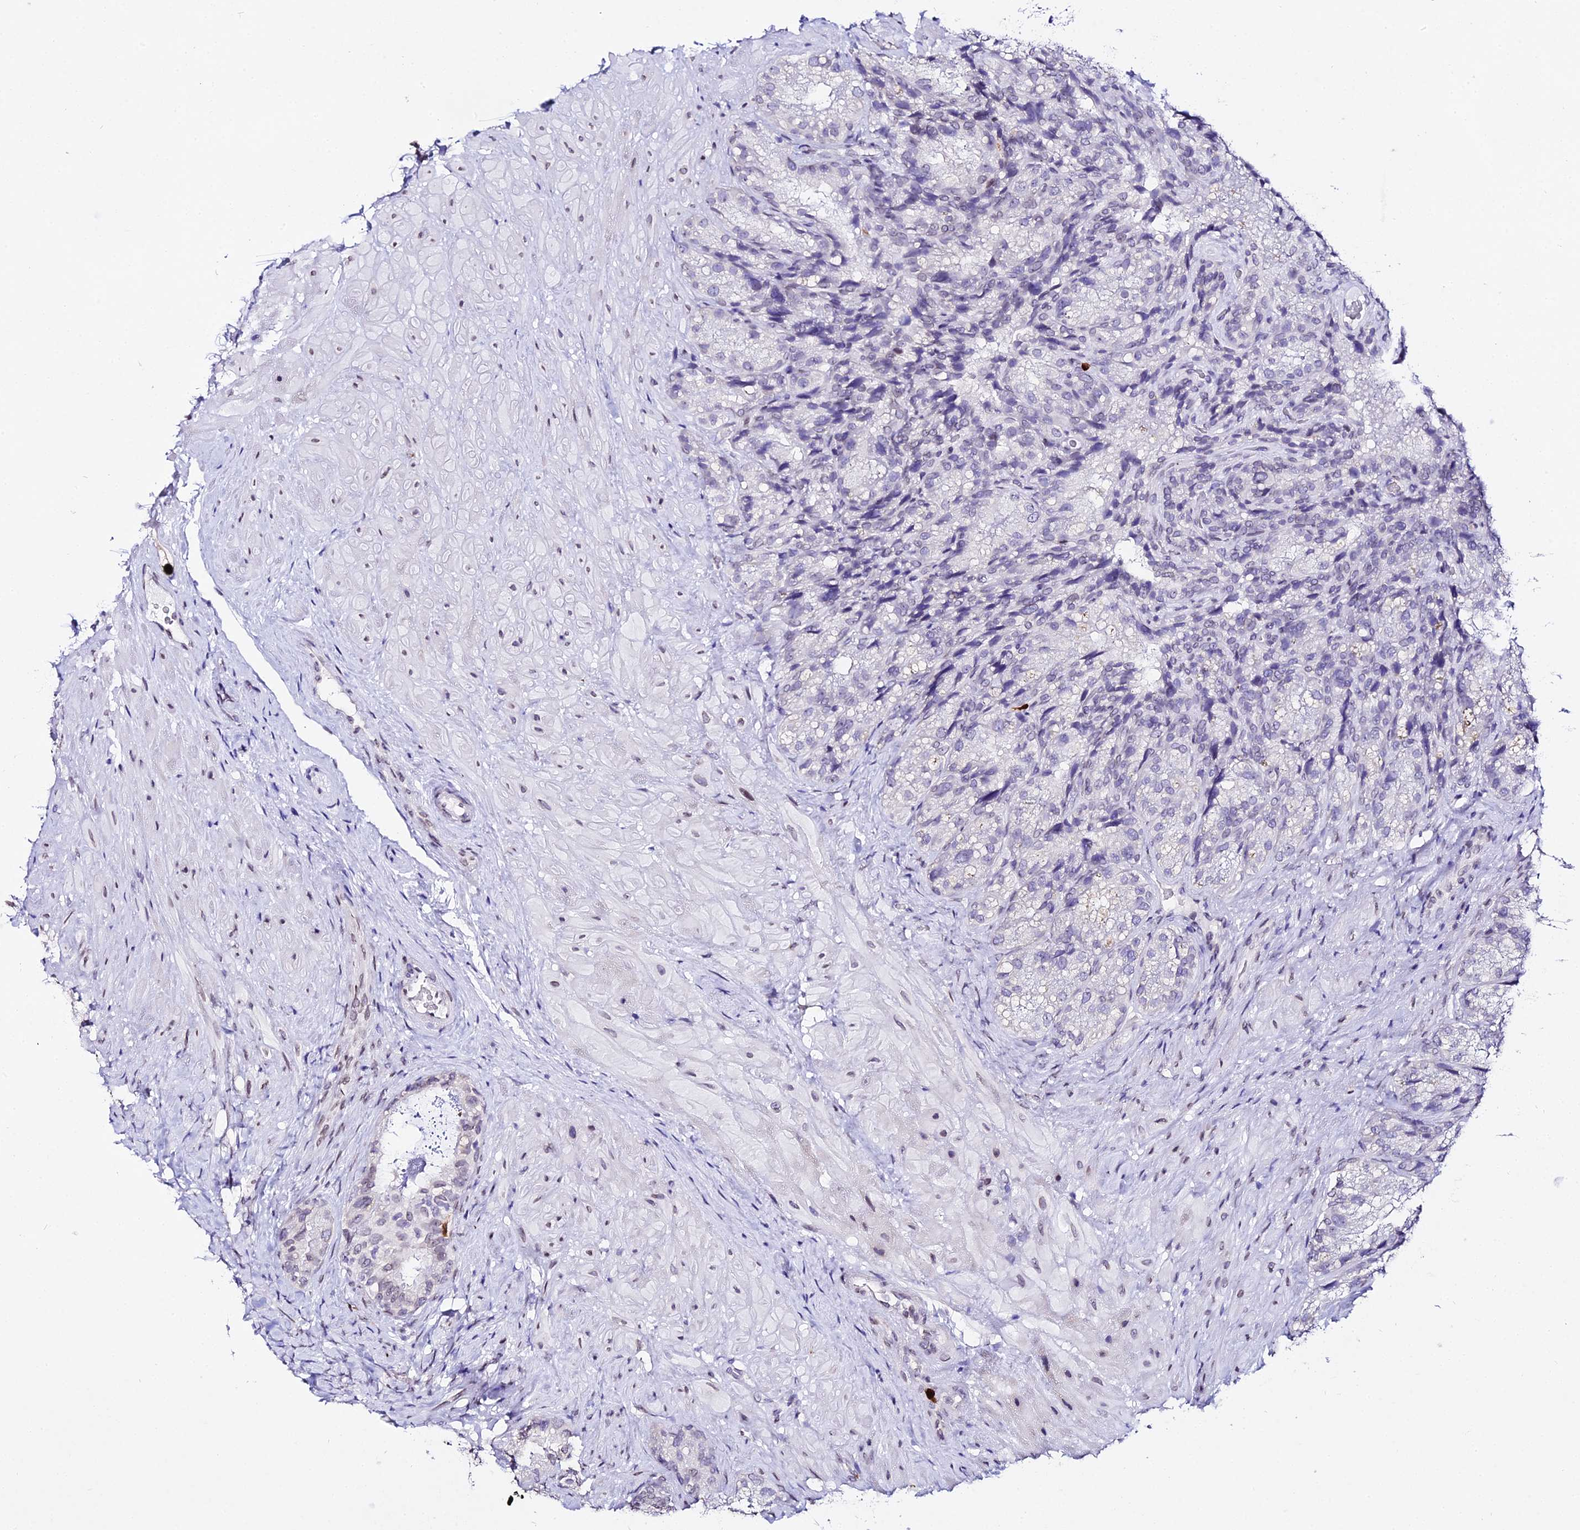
{"staining": {"intensity": "negative", "quantity": "none", "location": "none"}, "tissue": "seminal vesicle", "cell_type": "Glandular cells", "image_type": "normal", "snomed": [{"axis": "morphology", "description": "Normal tissue, NOS"}, {"axis": "topography", "description": "Seminal veicle"}], "caption": "The photomicrograph demonstrates no staining of glandular cells in unremarkable seminal vesicle.", "gene": "MCM10", "patient": {"sex": "male", "age": 58}}